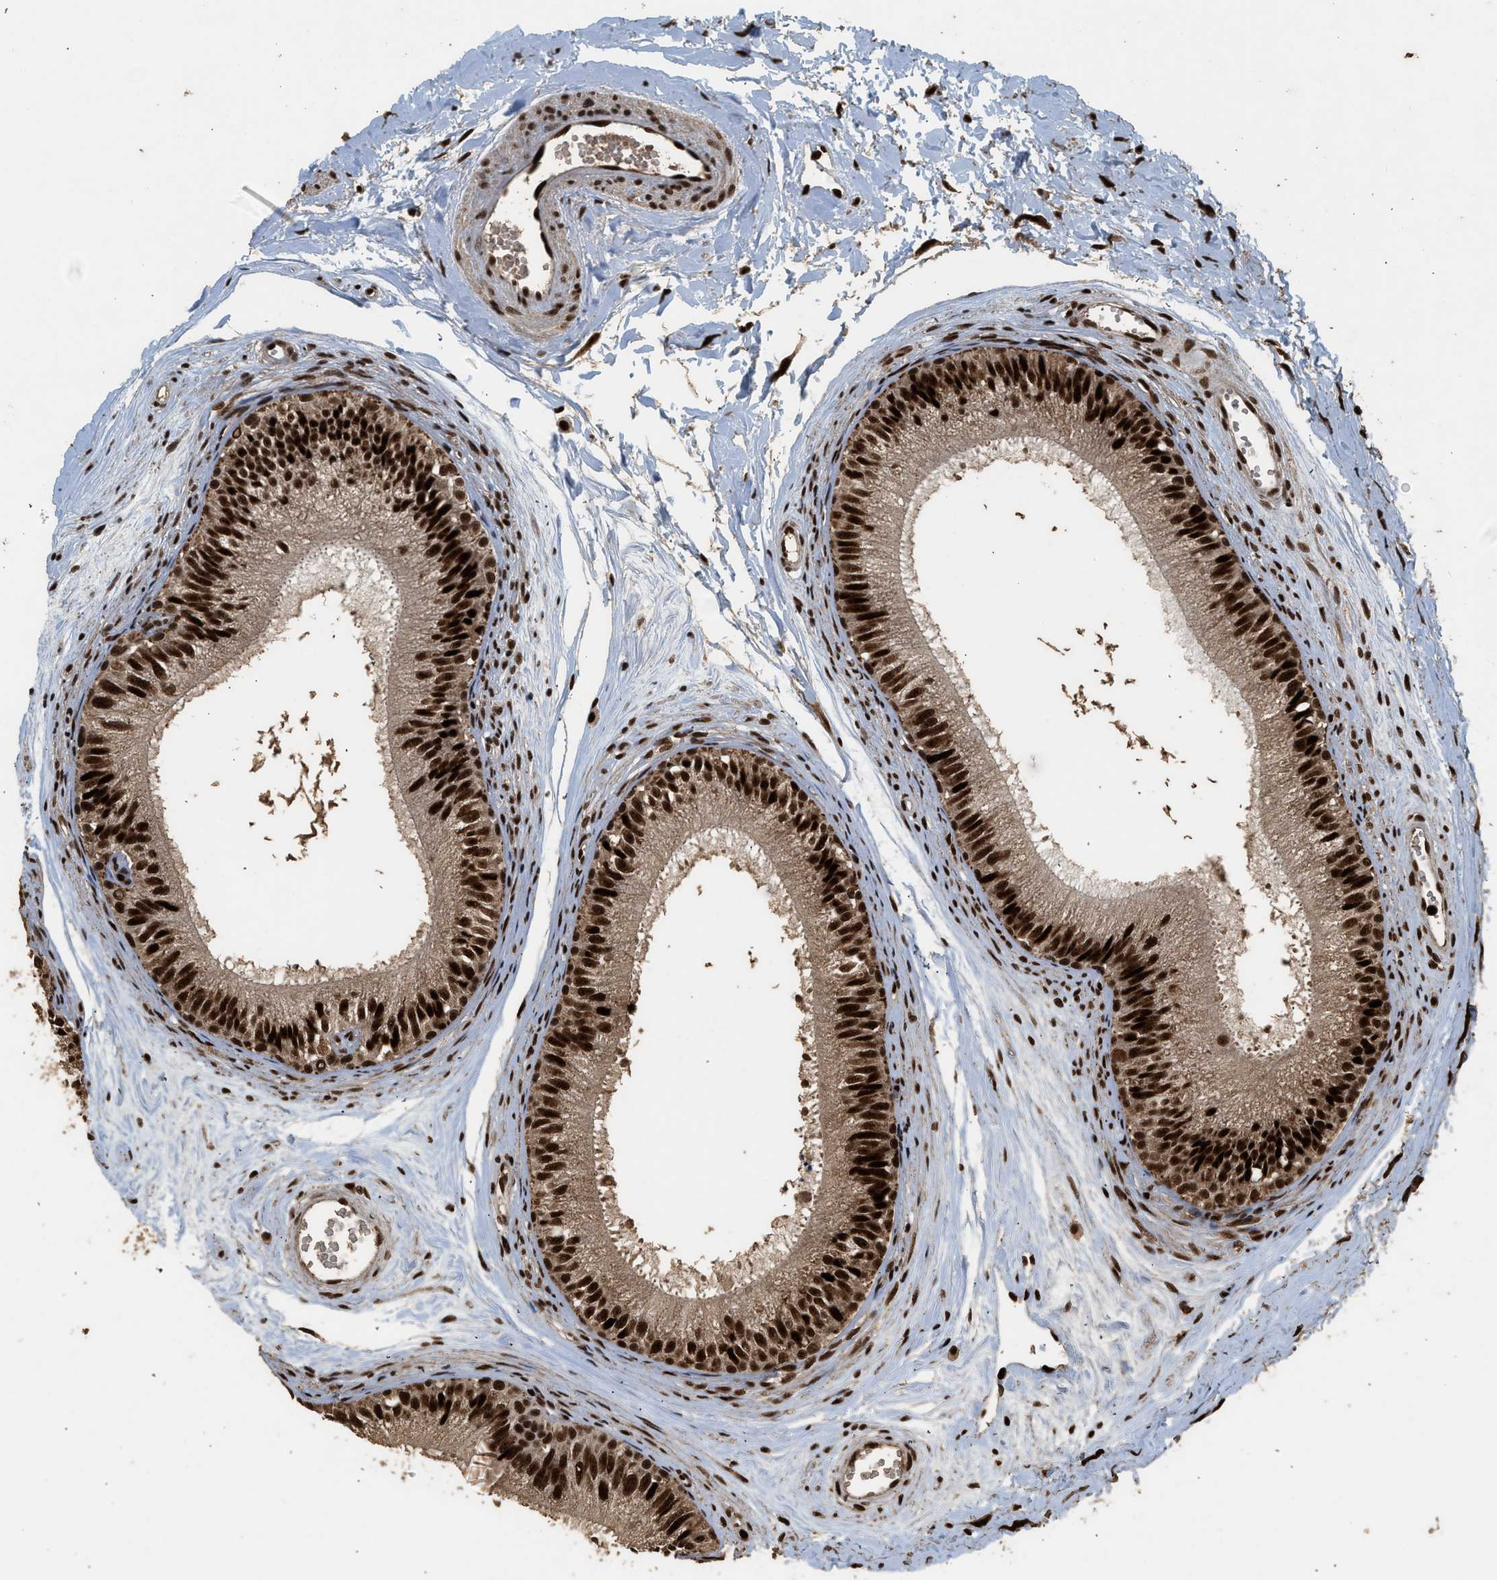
{"staining": {"intensity": "strong", "quantity": ">75%", "location": "nuclear"}, "tissue": "epididymis", "cell_type": "Glandular cells", "image_type": "normal", "snomed": [{"axis": "morphology", "description": "Normal tissue, NOS"}, {"axis": "topography", "description": "Epididymis"}], "caption": "A high-resolution histopathology image shows immunohistochemistry (IHC) staining of unremarkable epididymis, which reveals strong nuclear expression in approximately >75% of glandular cells.", "gene": "PPP4R3B", "patient": {"sex": "male", "age": 56}}